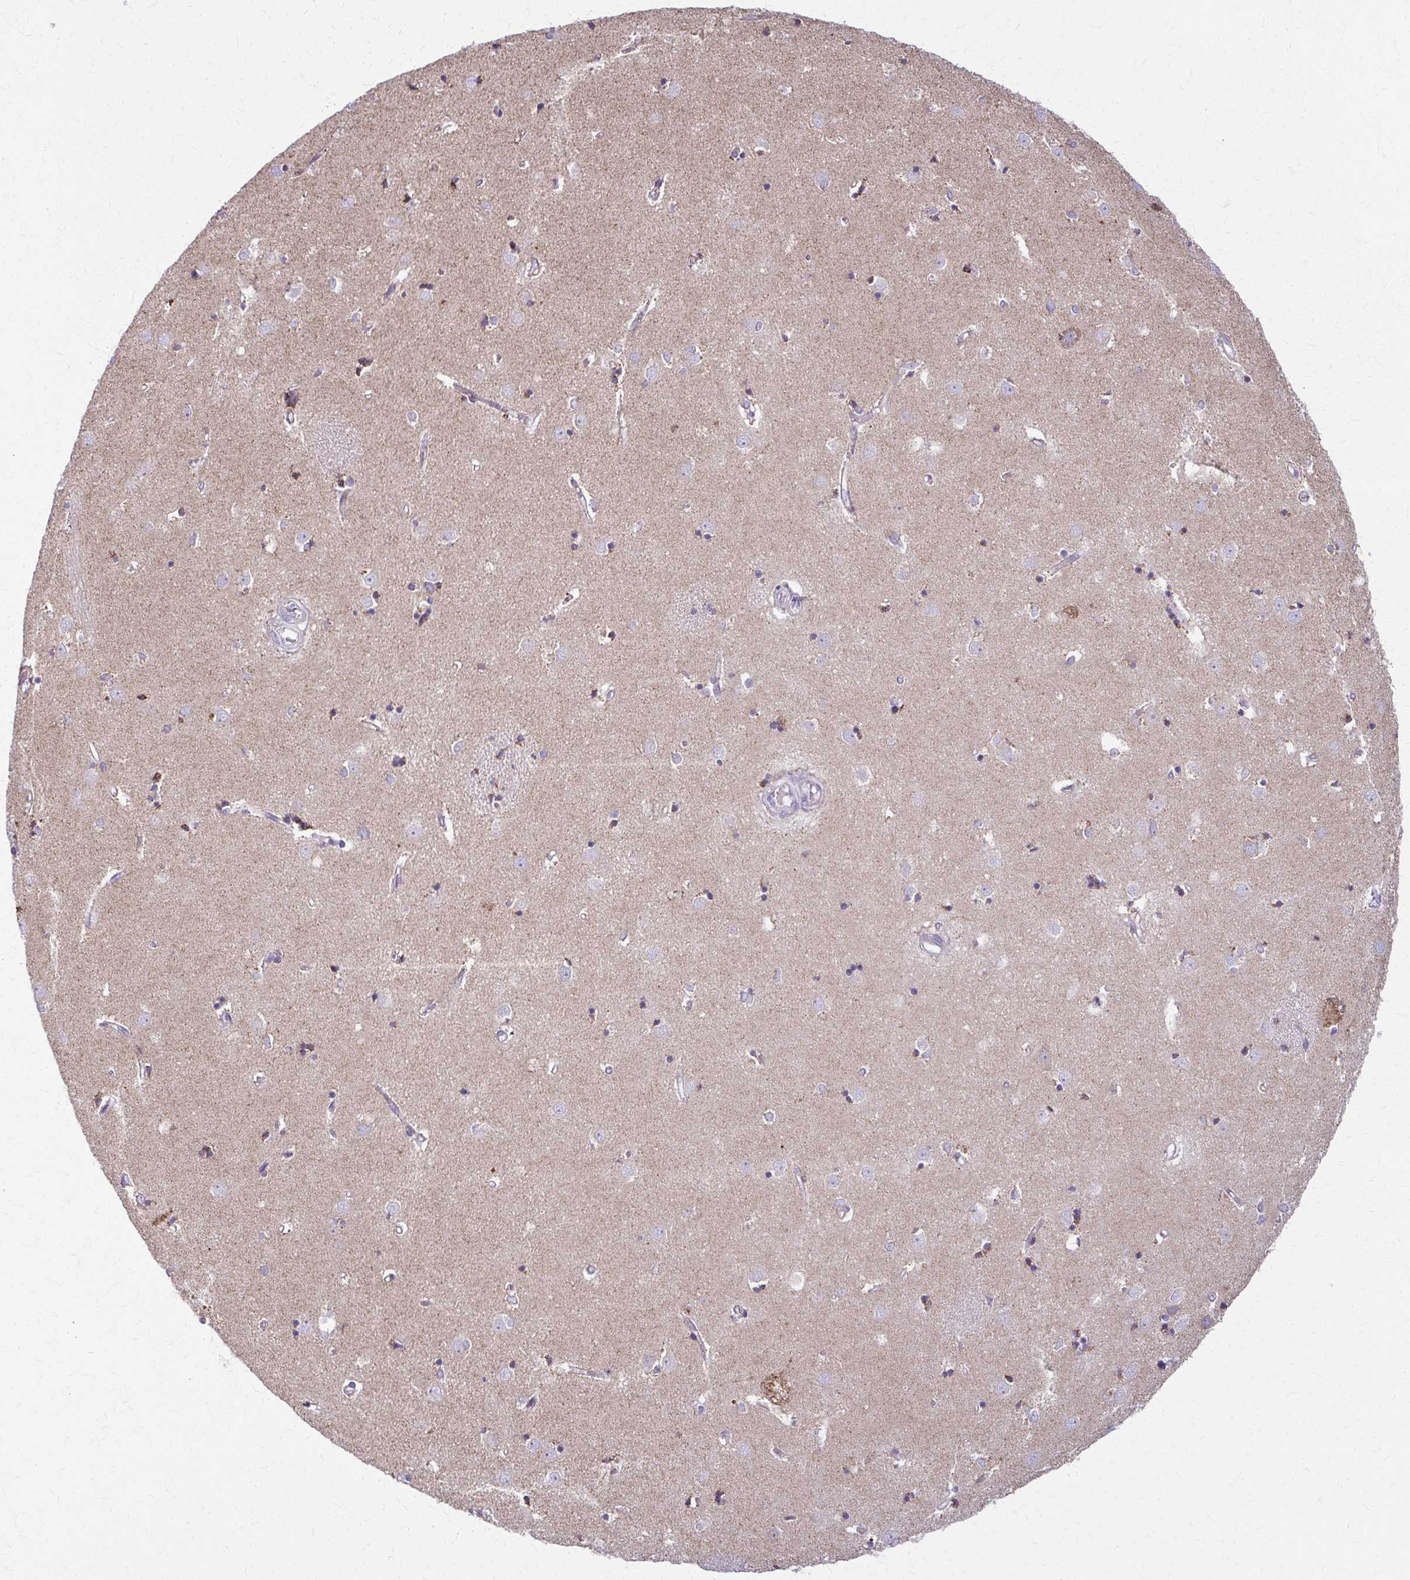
{"staining": {"intensity": "negative", "quantity": "none", "location": "none"}, "tissue": "caudate", "cell_type": "Glial cells", "image_type": "normal", "snomed": [{"axis": "morphology", "description": "Normal tissue, NOS"}, {"axis": "topography", "description": "Lateral ventricle wall"}], "caption": "Photomicrograph shows no protein staining in glial cells of benign caudate.", "gene": "TVP23A", "patient": {"sex": "male", "age": 54}}